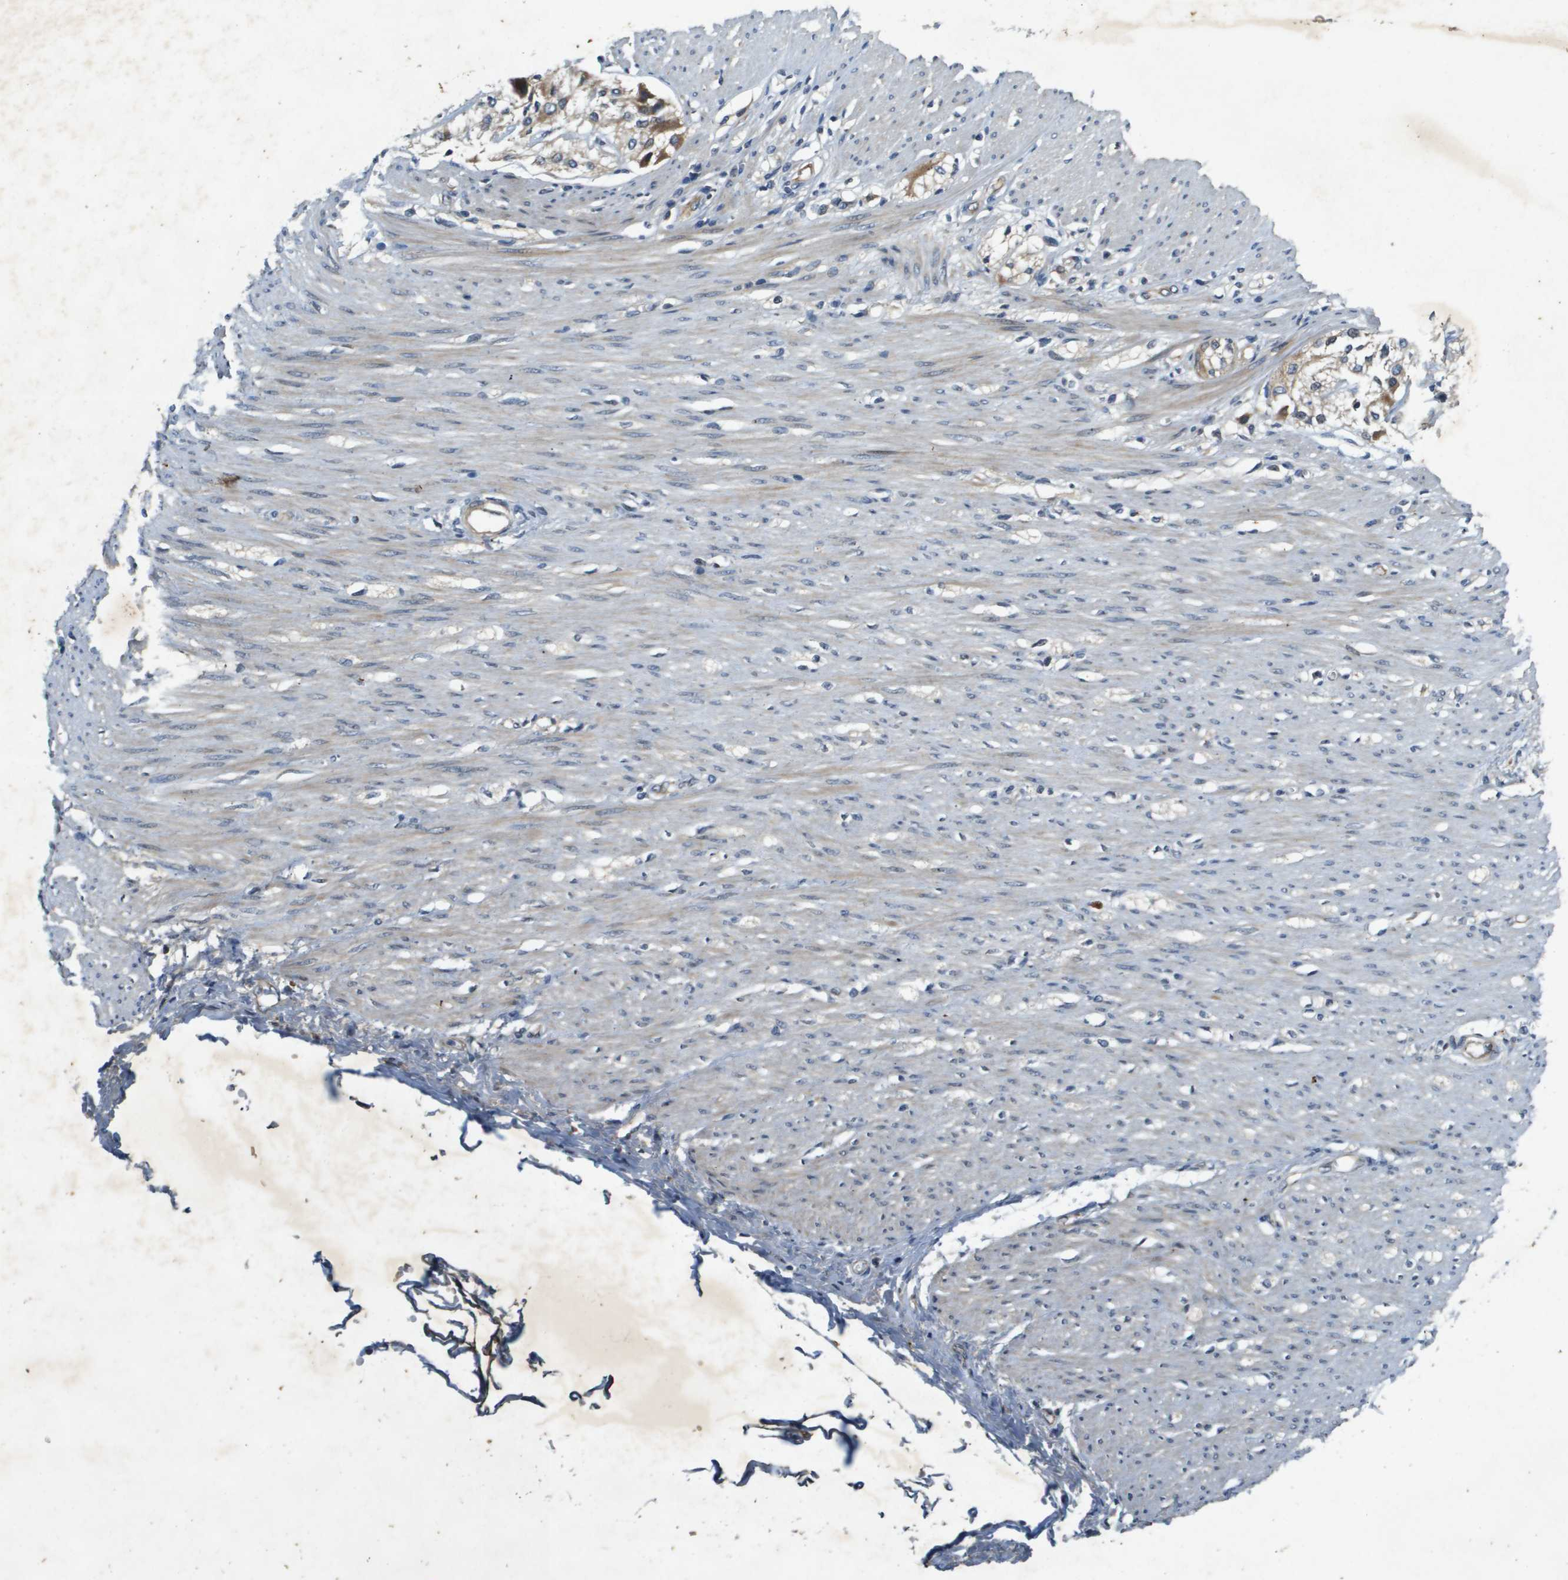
{"staining": {"intensity": "weak", "quantity": "<25%", "location": "cytoplasmic/membranous"}, "tissue": "adipose tissue", "cell_type": "Adipocytes", "image_type": "normal", "snomed": [{"axis": "morphology", "description": "Normal tissue, NOS"}, {"axis": "morphology", "description": "Adenocarcinoma, NOS"}, {"axis": "topography", "description": "Colon"}, {"axis": "topography", "description": "Peripheral nerve tissue"}], "caption": "A micrograph of adipose tissue stained for a protein demonstrates no brown staining in adipocytes. (Stains: DAB immunohistochemistry (IHC) with hematoxylin counter stain, Microscopy: brightfield microscopy at high magnification).", "gene": "PGAP3", "patient": {"sex": "male", "age": 14}}